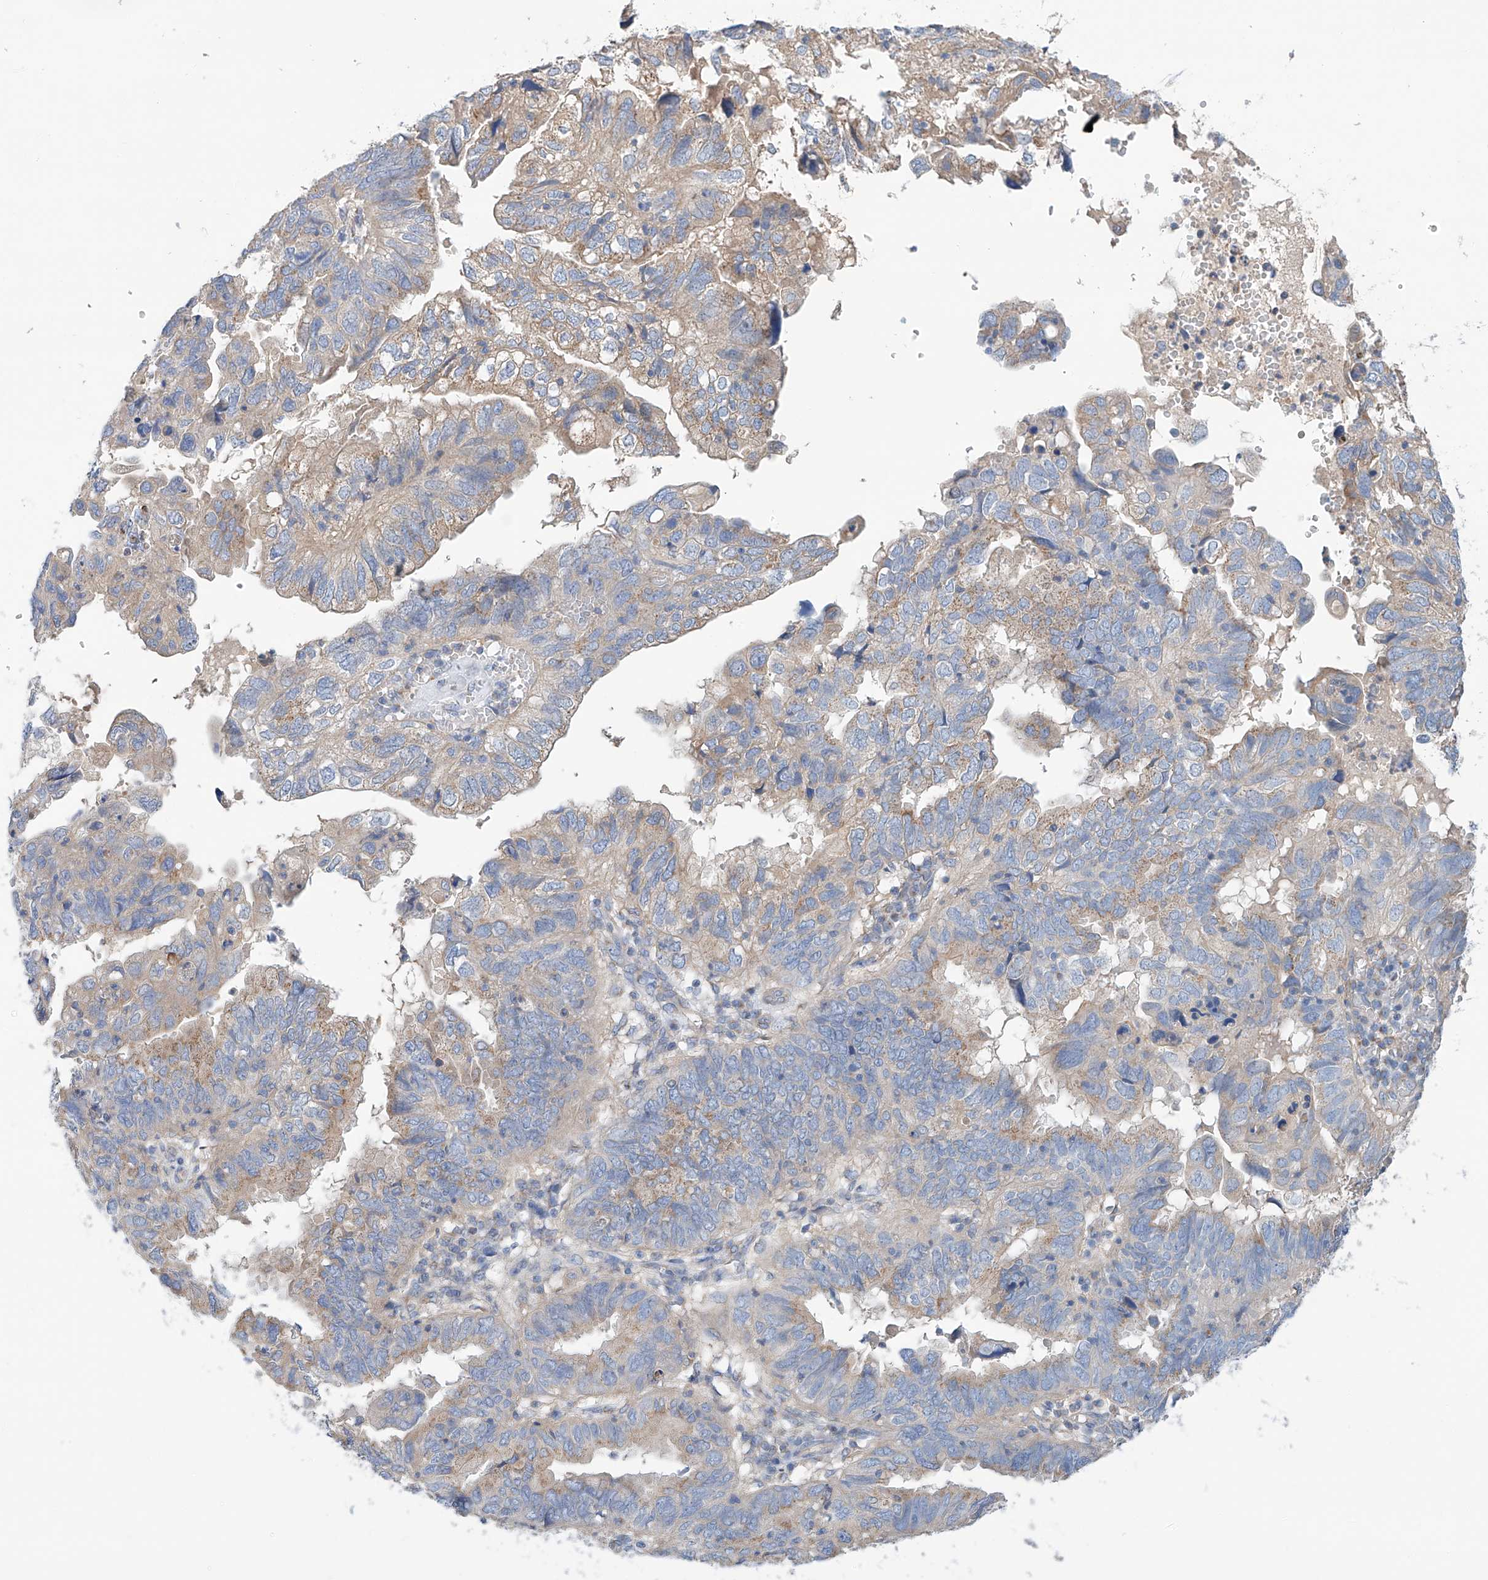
{"staining": {"intensity": "weak", "quantity": "25%-75%", "location": "cytoplasmic/membranous"}, "tissue": "endometrial cancer", "cell_type": "Tumor cells", "image_type": "cancer", "snomed": [{"axis": "morphology", "description": "Adenocarcinoma, NOS"}, {"axis": "topography", "description": "Uterus"}], "caption": "IHC micrograph of human endometrial cancer (adenocarcinoma) stained for a protein (brown), which reveals low levels of weak cytoplasmic/membranous staining in about 25%-75% of tumor cells.", "gene": "SLC22A7", "patient": {"sex": "female", "age": 77}}